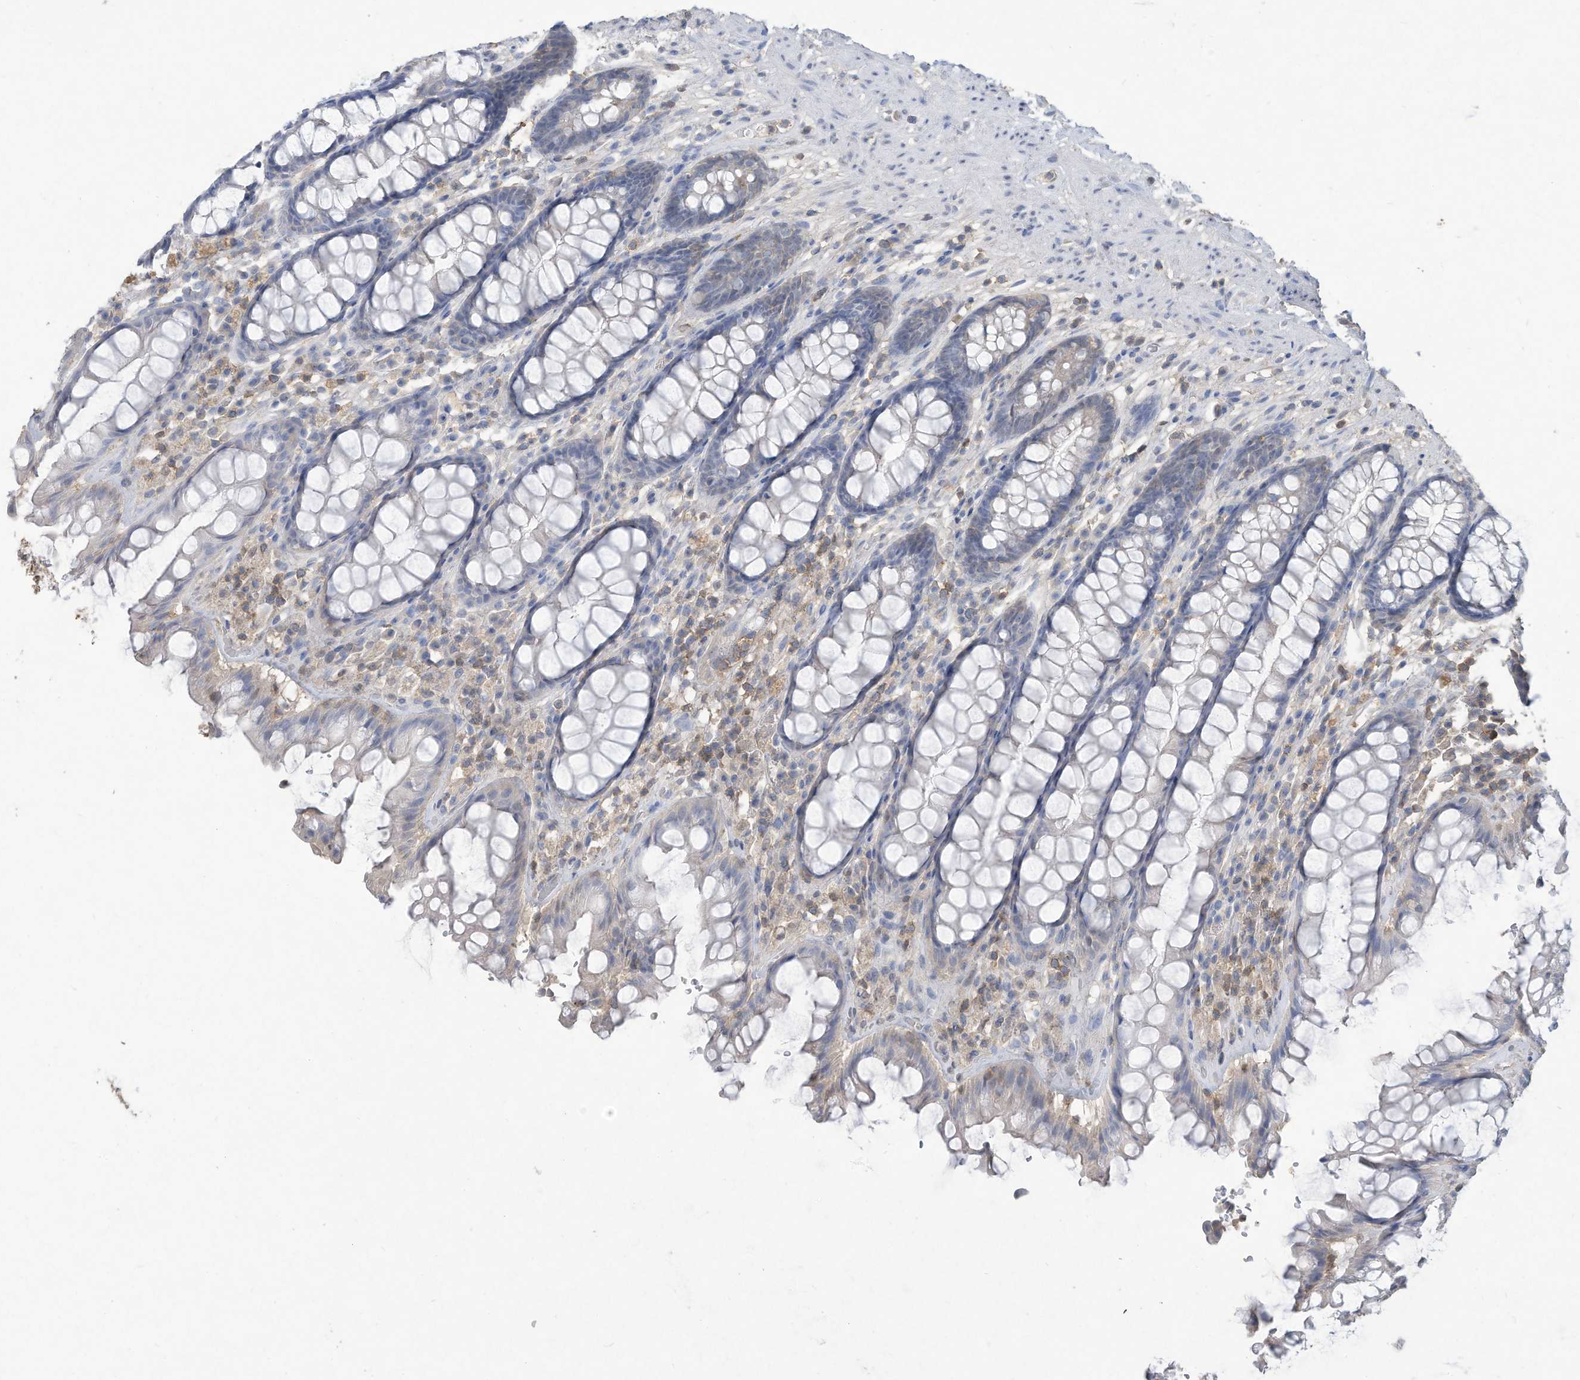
{"staining": {"intensity": "negative", "quantity": "none", "location": "none"}, "tissue": "rectum", "cell_type": "Glandular cells", "image_type": "normal", "snomed": [{"axis": "morphology", "description": "Normal tissue, NOS"}, {"axis": "topography", "description": "Rectum"}], "caption": "Photomicrograph shows no significant protein expression in glandular cells of benign rectum. (DAB (3,3'-diaminobenzidine) IHC, high magnification).", "gene": "HAS3", "patient": {"sex": "male", "age": 64}}